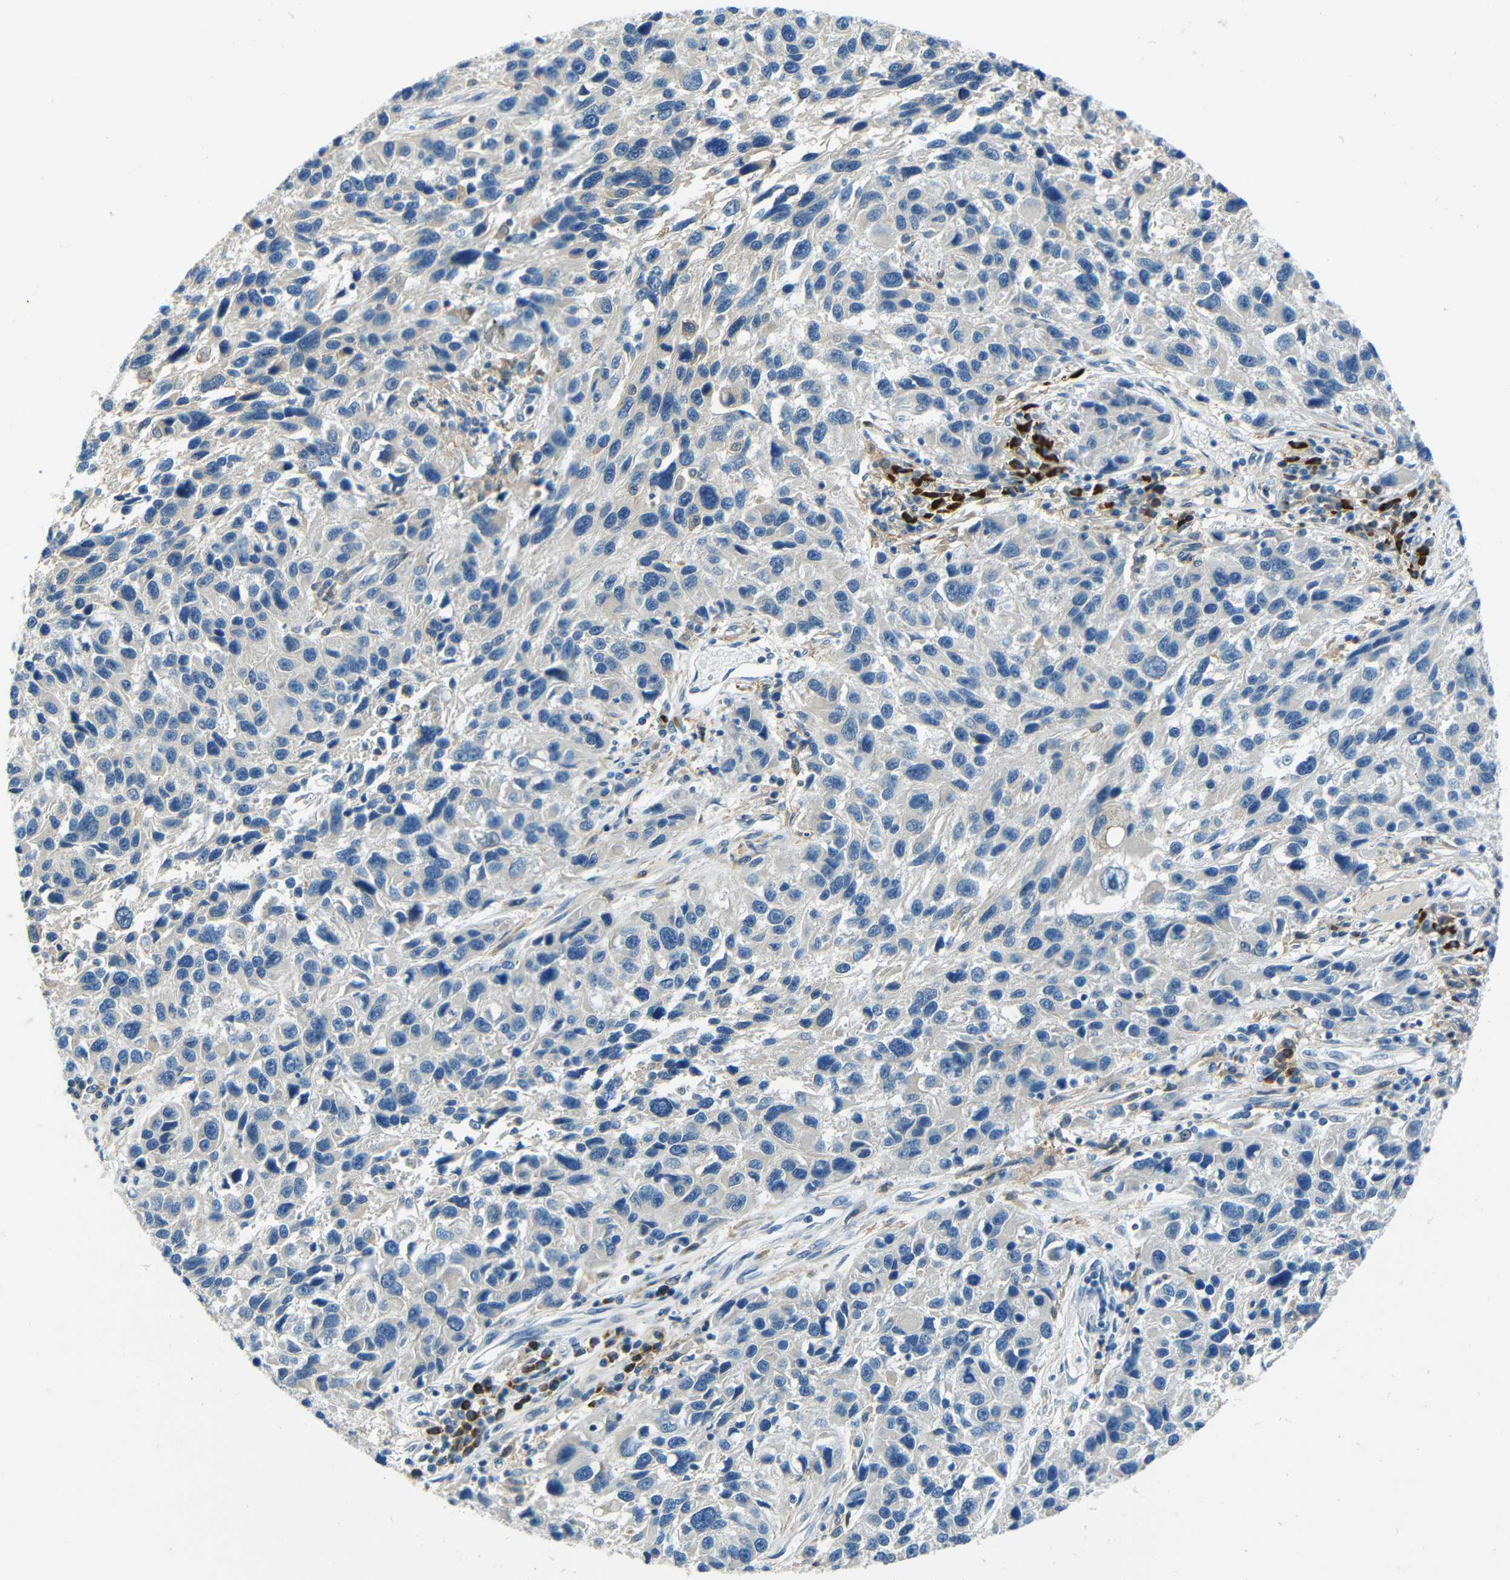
{"staining": {"intensity": "negative", "quantity": "none", "location": "none"}, "tissue": "melanoma", "cell_type": "Tumor cells", "image_type": "cancer", "snomed": [{"axis": "morphology", "description": "Malignant melanoma, NOS"}, {"axis": "topography", "description": "Skin"}], "caption": "IHC of human melanoma shows no expression in tumor cells.", "gene": "CYP26B1", "patient": {"sex": "male", "age": 53}}